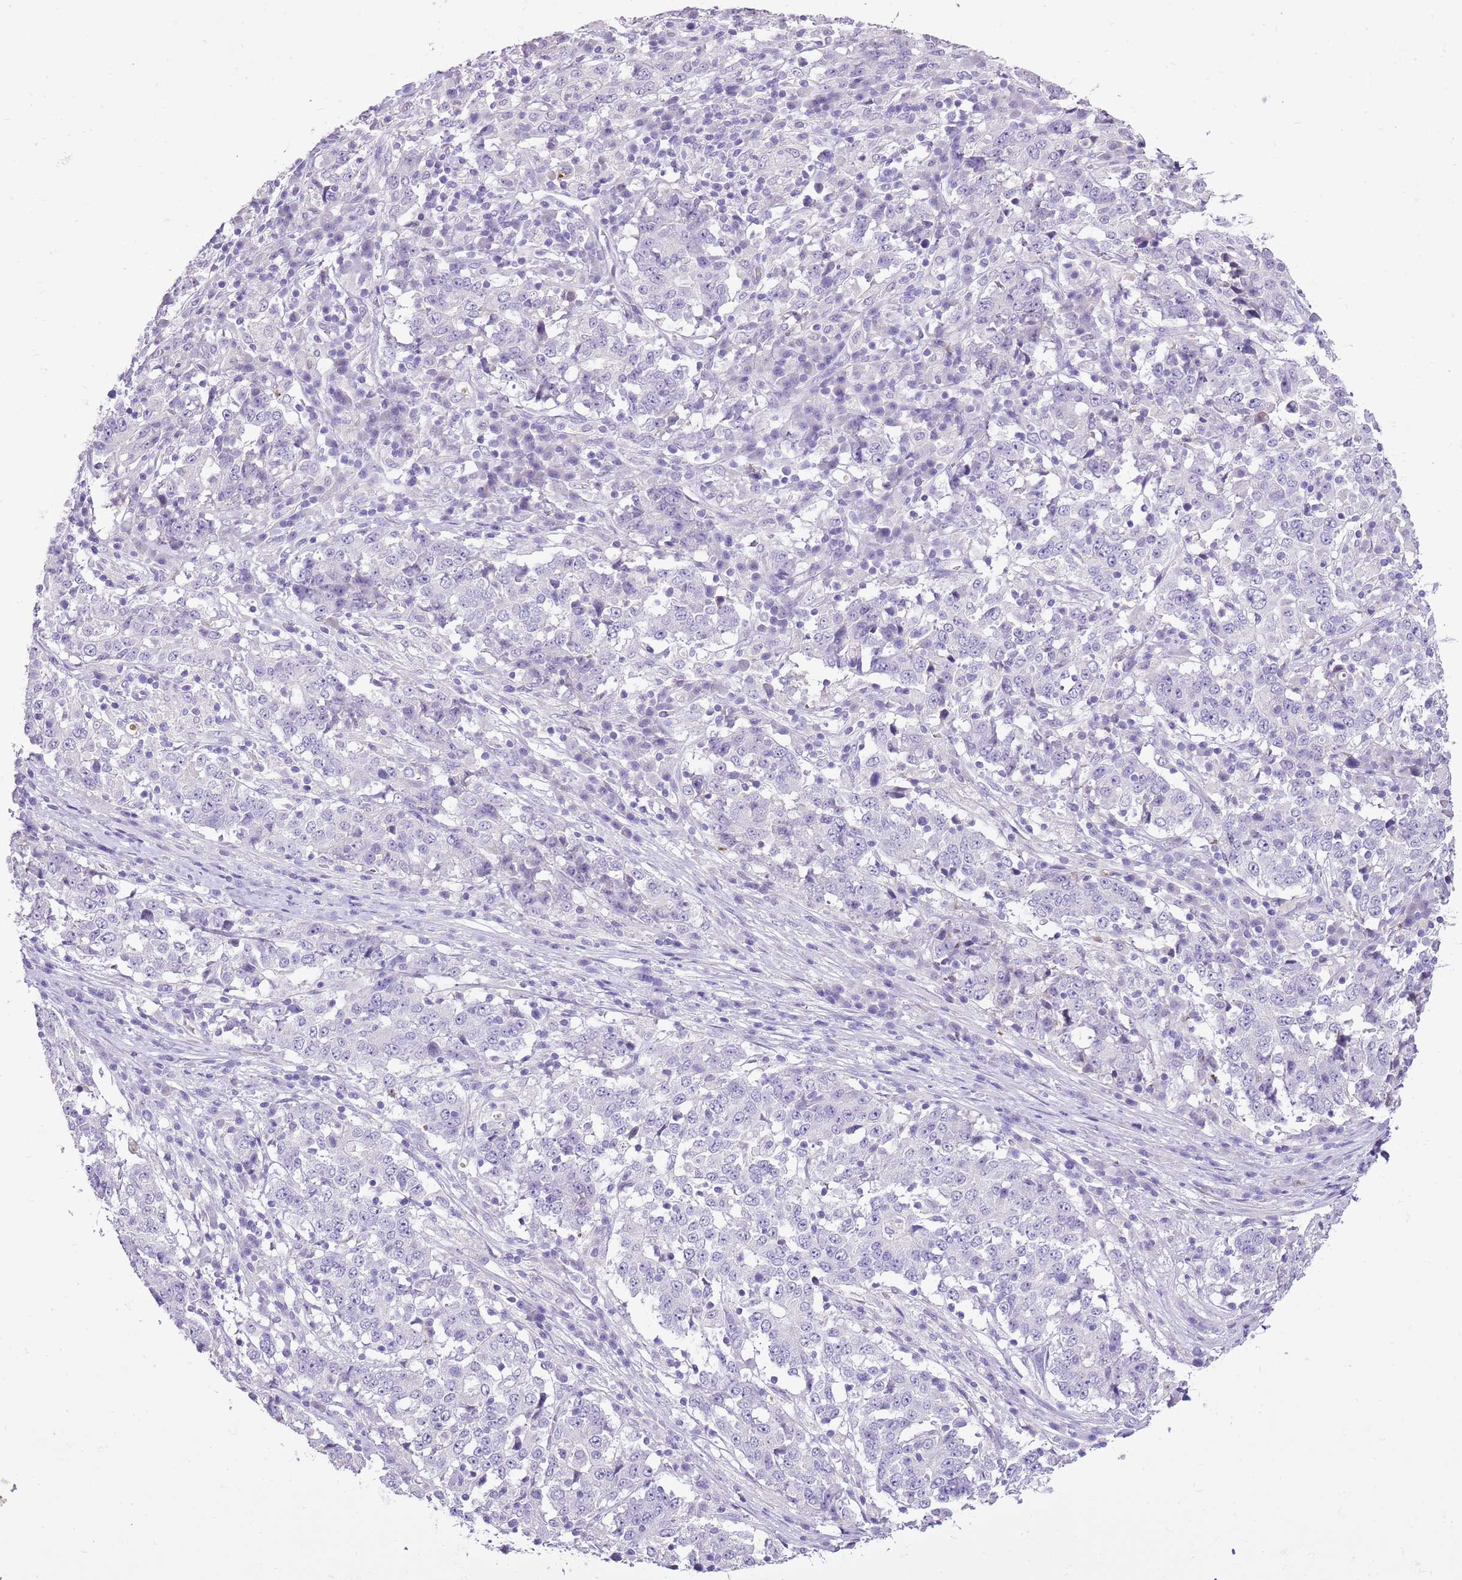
{"staining": {"intensity": "negative", "quantity": "none", "location": "none"}, "tissue": "stomach cancer", "cell_type": "Tumor cells", "image_type": "cancer", "snomed": [{"axis": "morphology", "description": "Adenocarcinoma, NOS"}, {"axis": "topography", "description": "Stomach"}], "caption": "IHC photomicrograph of human adenocarcinoma (stomach) stained for a protein (brown), which demonstrates no staining in tumor cells. Brightfield microscopy of IHC stained with DAB (3,3'-diaminobenzidine) (brown) and hematoxylin (blue), captured at high magnification.", "gene": "XPO7", "patient": {"sex": "male", "age": 59}}